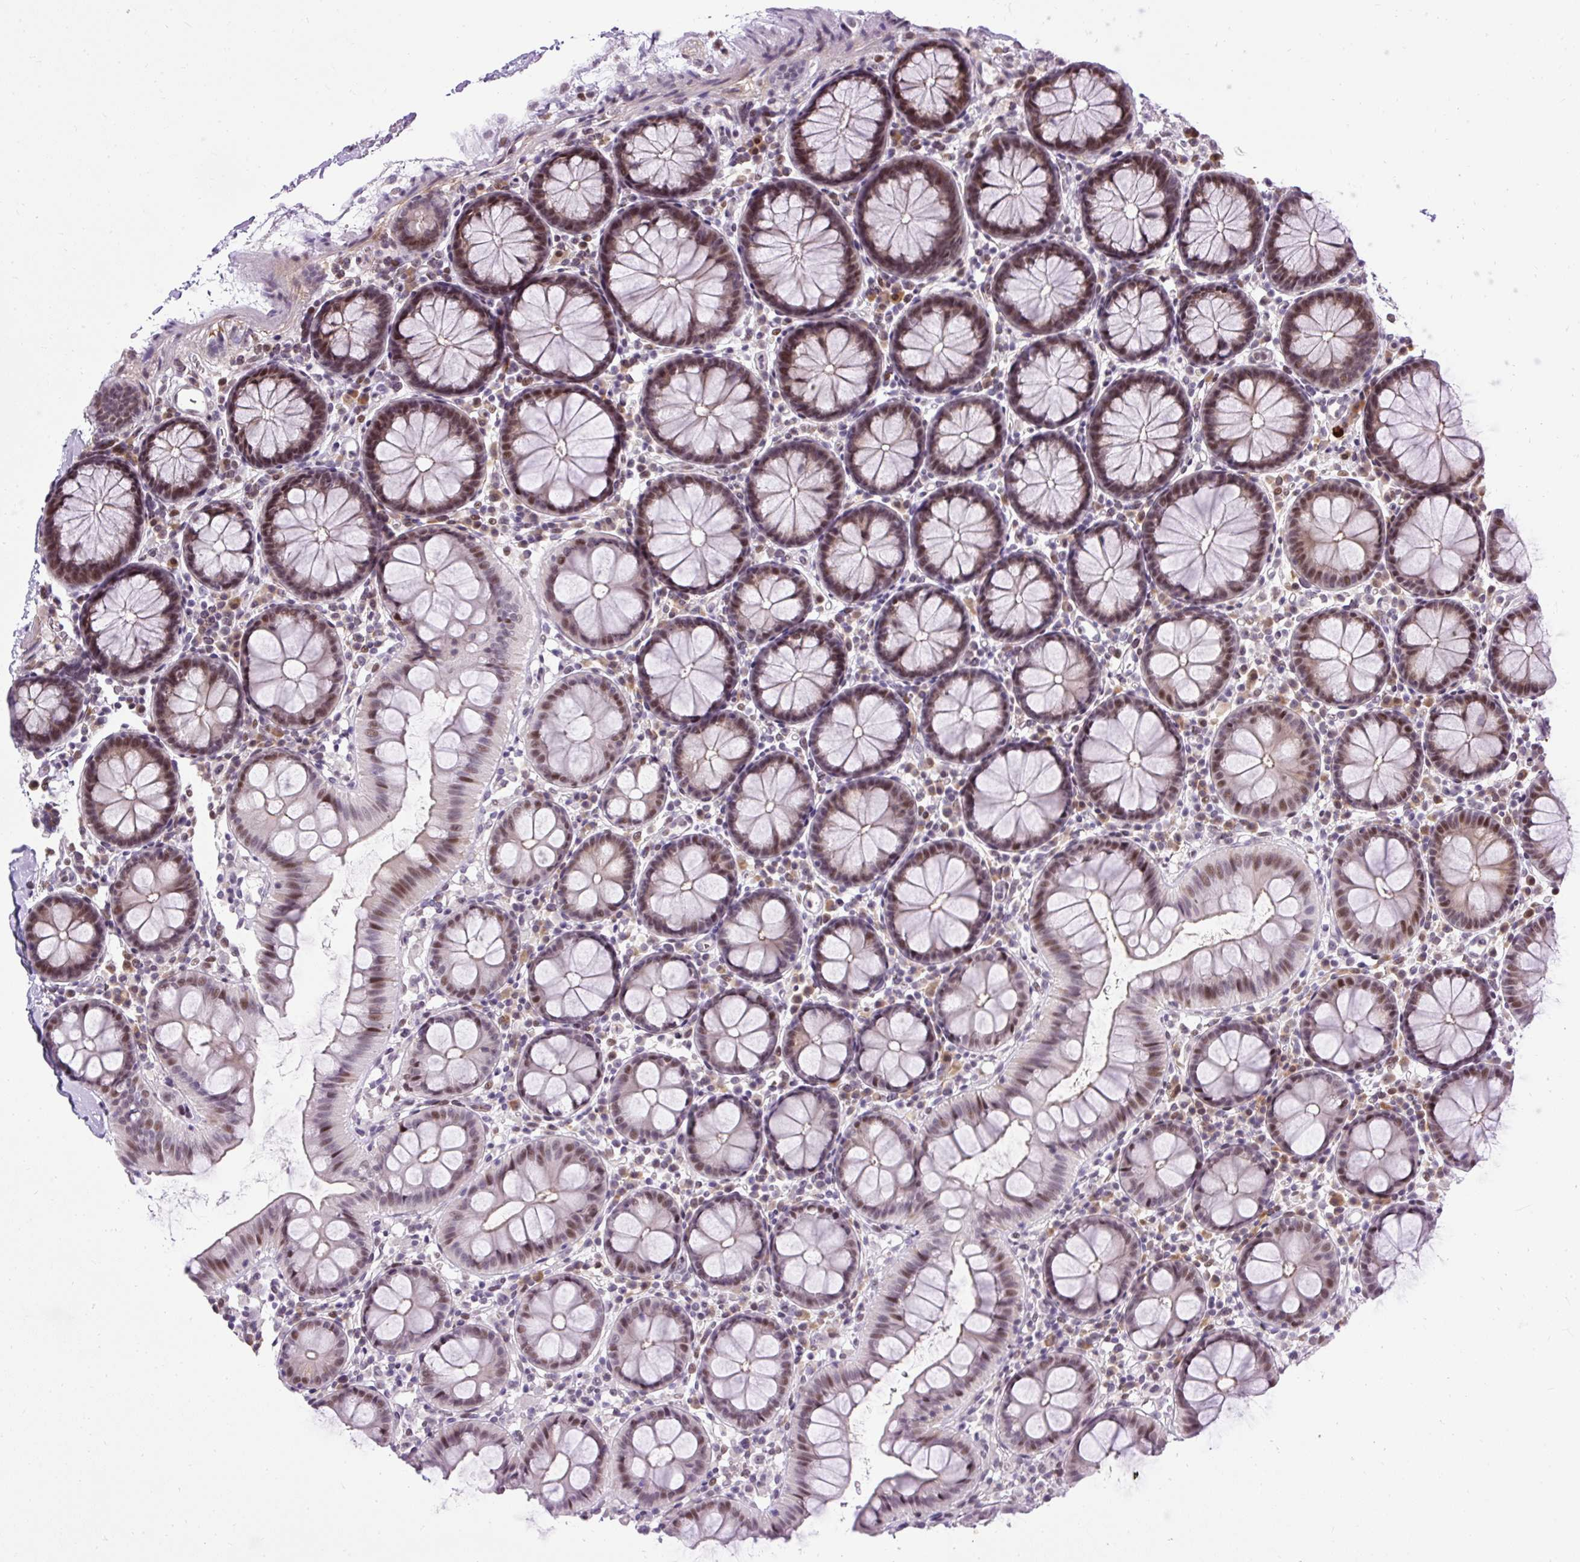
{"staining": {"intensity": "weak", "quantity": "25%-75%", "location": "nuclear"}, "tissue": "colon", "cell_type": "Endothelial cells", "image_type": "normal", "snomed": [{"axis": "morphology", "description": "Normal tissue, NOS"}, {"axis": "topography", "description": "Colon"}], "caption": "This image demonstrates benign colon stained with immunohistochemistry to label a protein in brown. The nuclear of endothelial cells show weak positivity for the protein. Nuclei are counter-stained blue.", "gene": "ARHGEF18", "patient": {"sex": "male", "age": 75}}